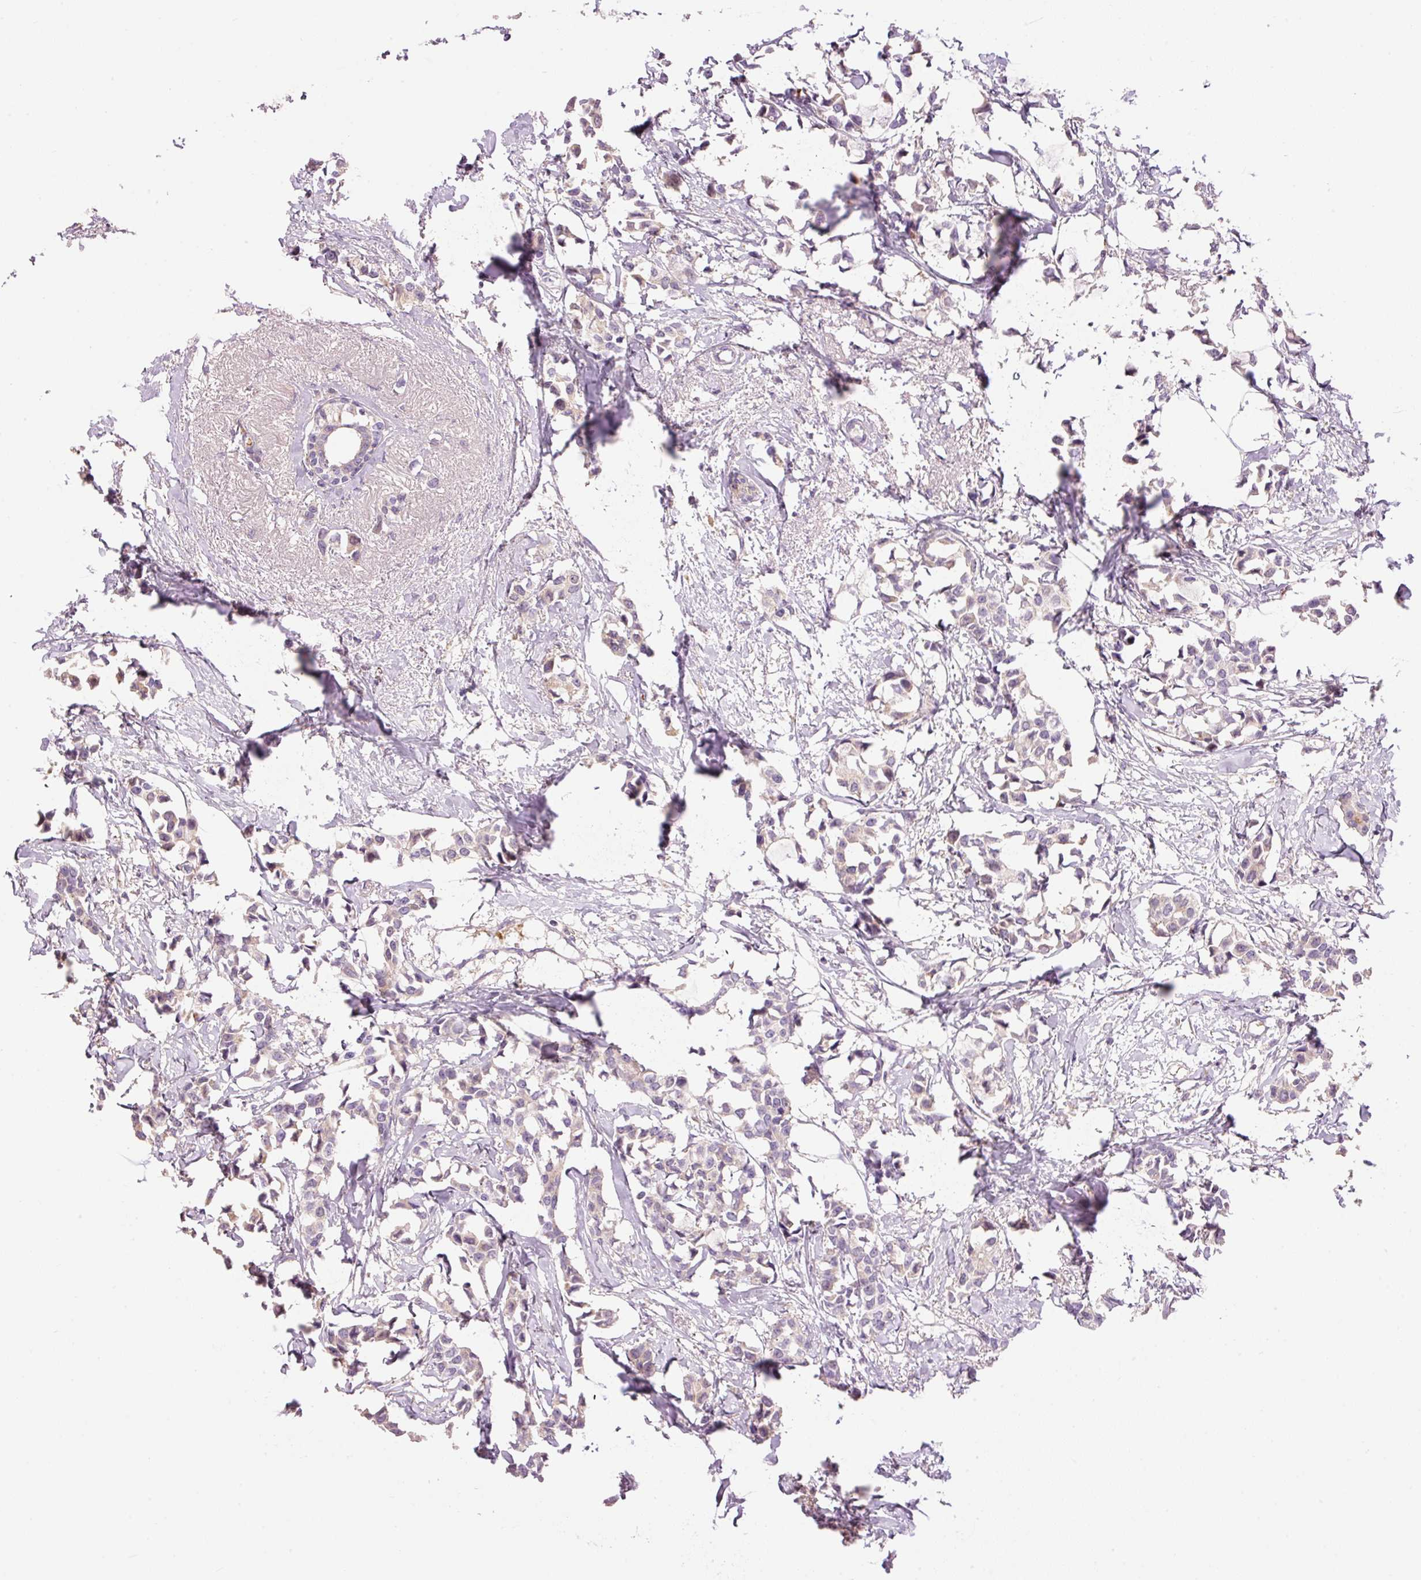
{"staining": {"intensity": "negative", "quantity": "none", "location": "none"}, "tissue": "breast cancer", "cell_type": "Tumor cells", "image_type": "cancer", "snomed": [{"axis": "morphology", "description": "Duct carcinoma"}, {"axis": "topography", "description": "Breast"}], "caption": "Immunohistochemical staining of breast cancer (infiltrating ductal carcinoma) exhibits no significant staining in tumor cells.", "gene": "CMTM8", "patient": {"sex": "female", "age": 73}}